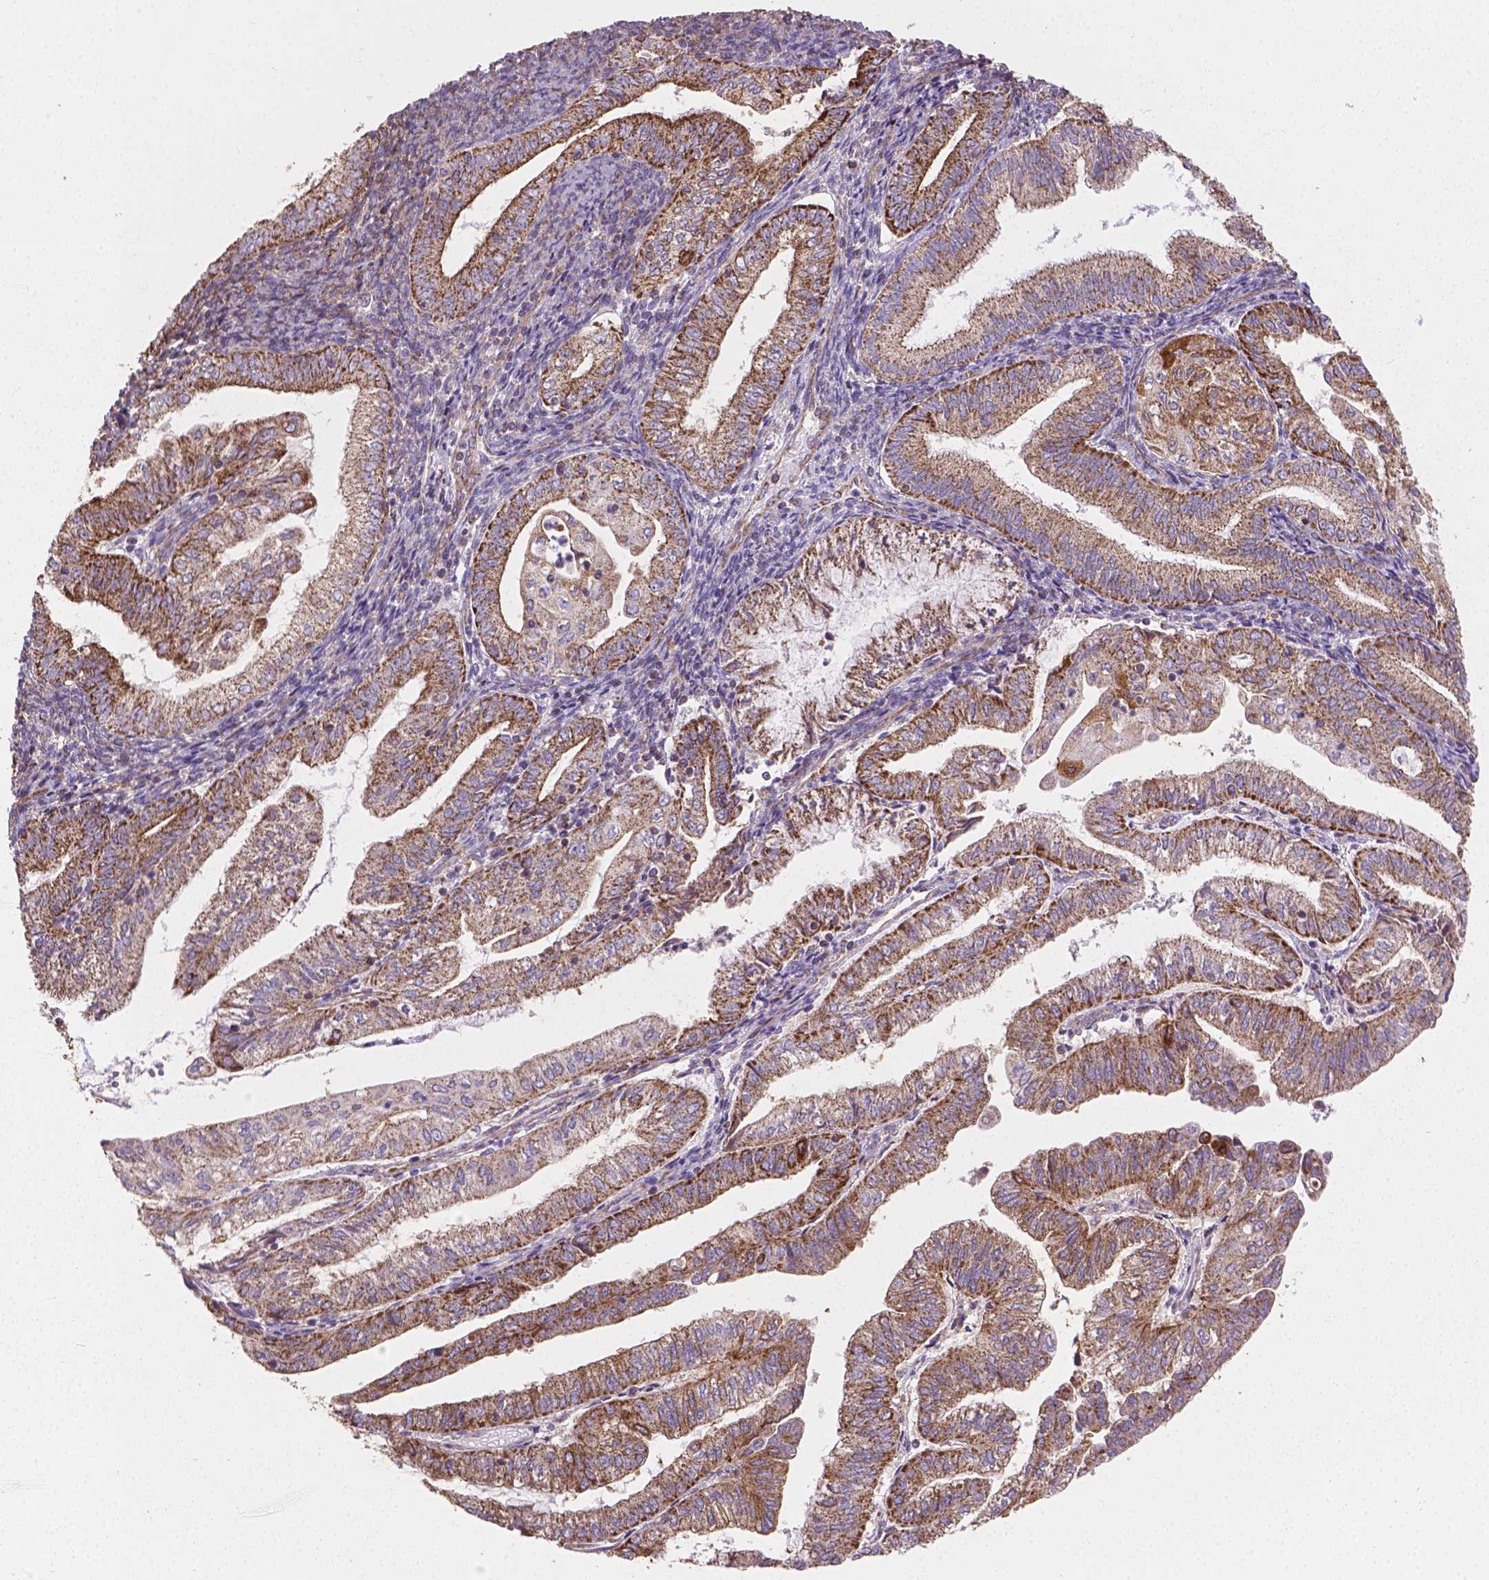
{"staining": {"intensity": "strong", "quantity": "25%-75%", "location": "cytoplasmic/membranous"}, "tissue": "endometrial cancer", "cell_type": "Tumor cells", "image_type": "cancer", "snomed": [{"axis": "morphology", "description": "Adenocarcinoma, NOS"}, {"axis": "topography", "description": "Endometrium"}], "caption": "Immunohistochemical staining of endometrial cancer (adenocarcinoma) exhibits strong cytoplasmic/membranous protein staining in about 25%-75% of tumor cells.", "gene": "TCAF1", "patient": {"sex": "female", "age": 55}}